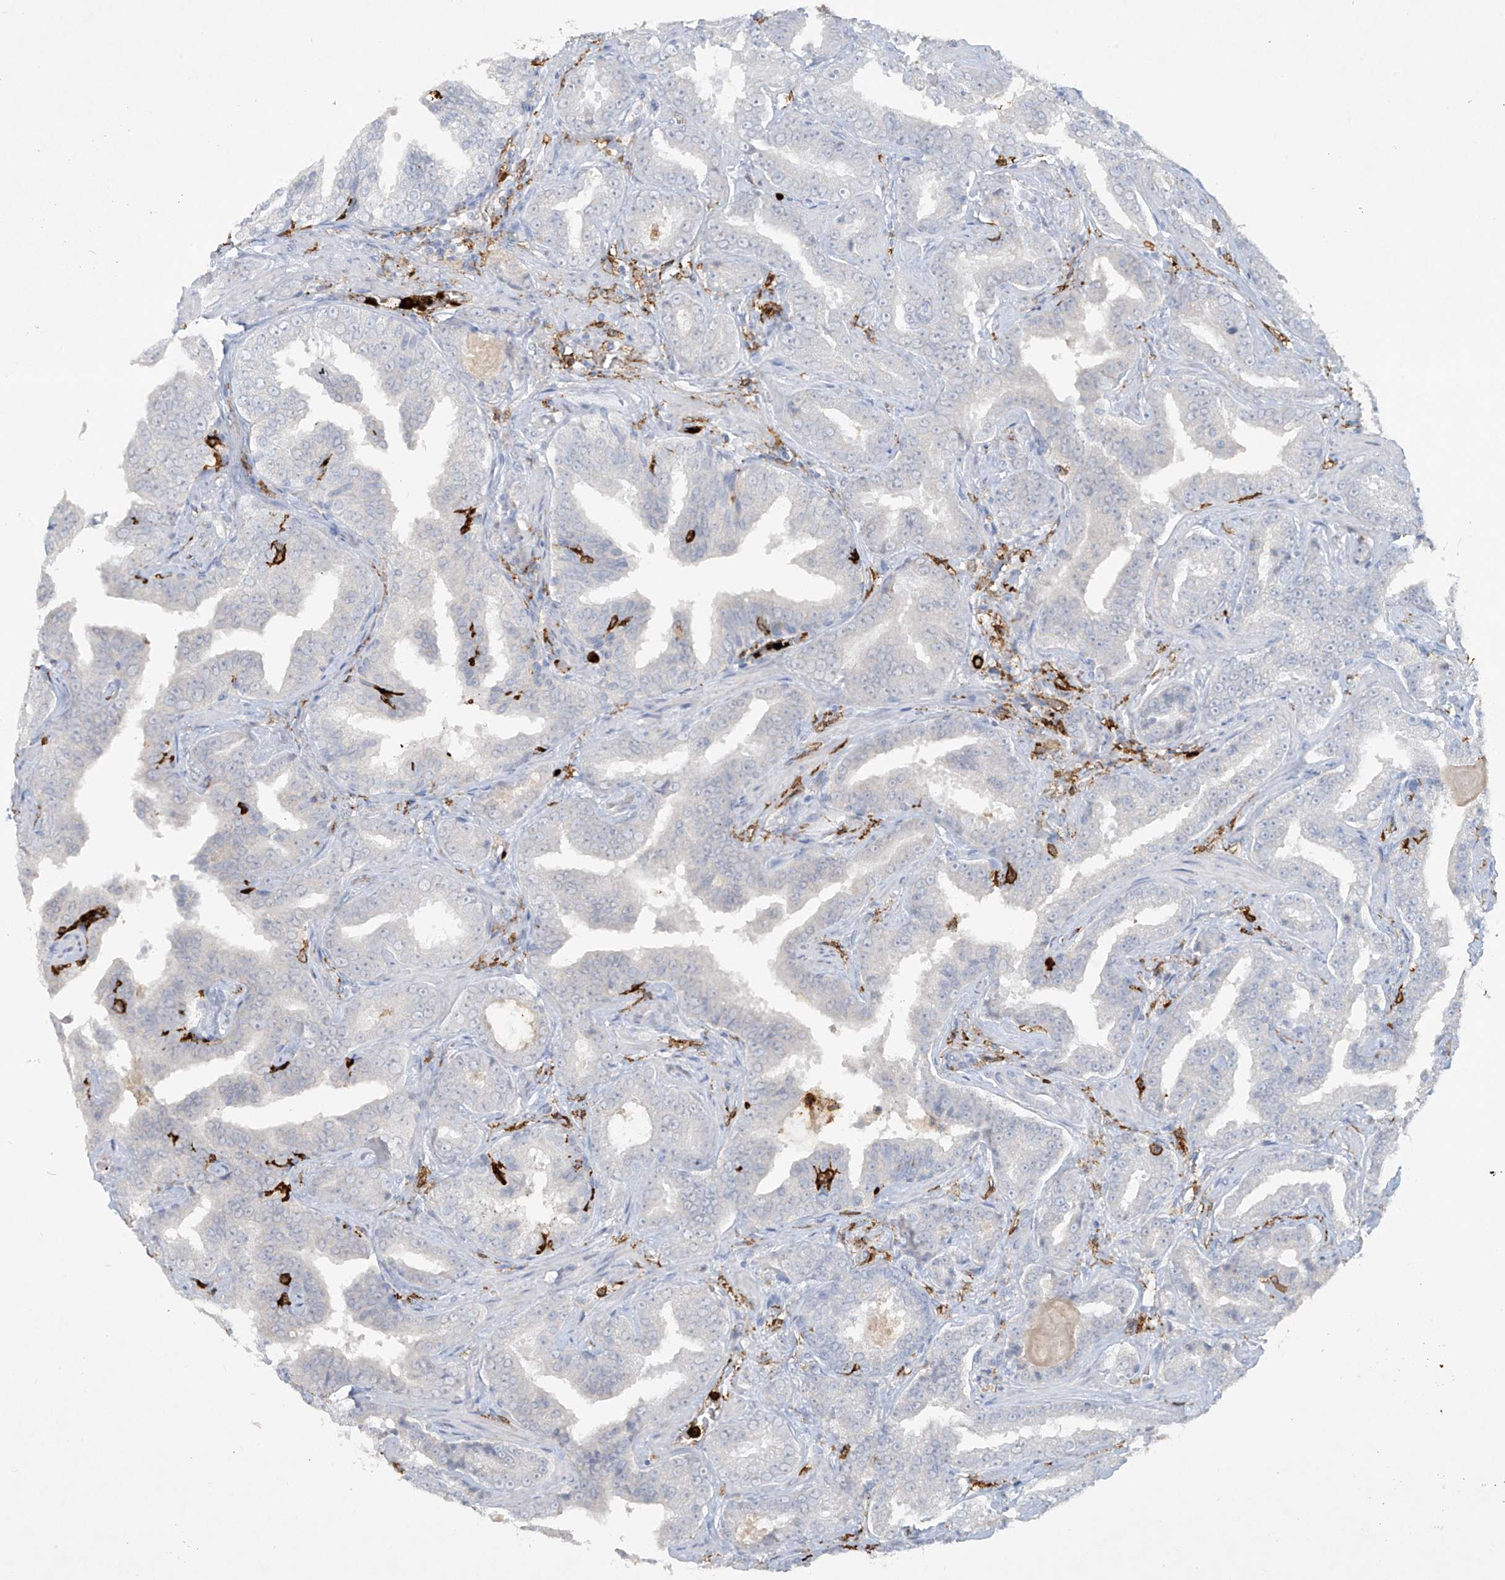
{"staining": {"intensity": "negative", "quantity": "none", "location": "none"}, "tissue": "prostate cancer", "cell_type": "Tumor cells", "image_type": "cancer", "snomed": [{"axis": "morphology", "description": "Adenocarcinoma, Low grade"}, {"axis": "topography", "description": "Prostate"}], "caption": "This is a image of immunohistochemistry staining of low-grade adenocarcinoma (prostate), which shows no expression in tumor cells.", "gene": "FCGR3A", "patient": {"sex": "male", "age": 60}}